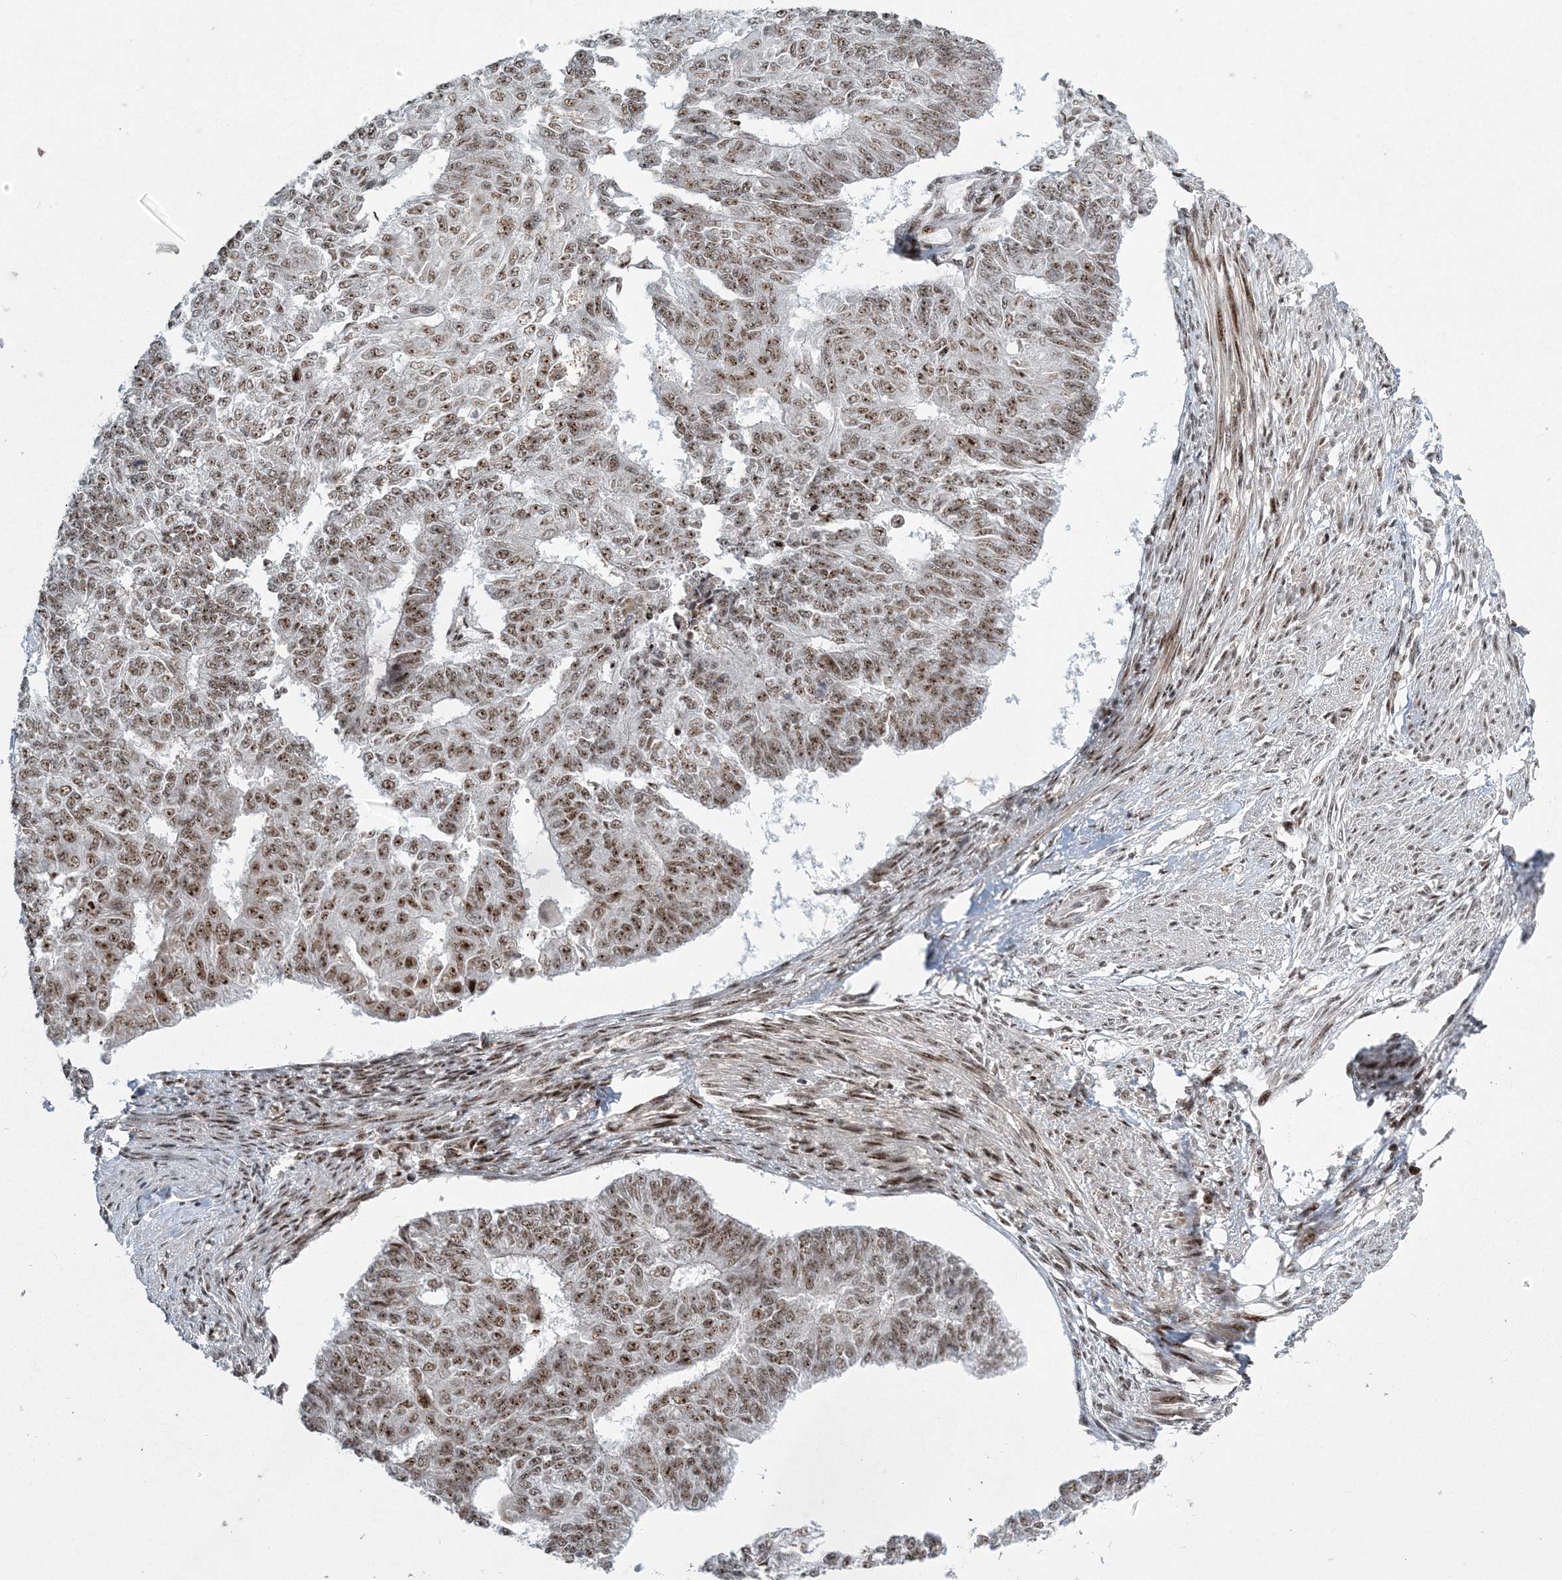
{"staining": {"intensity": "moderate", "quantity": ">75%", "location": "nuclear"}, "tissue": "endometrial cancer", "cell_type": "Tumor cells", "image_type": "cancer", "snomed": [{"axis": "morphology", "description": "Adenocarcinoma, NOS"}, {"axis": "topography", "description": "Endometrium"}], "caption": "Immunohistochemistry of human adenocarcinoma (endometrial) shows medium levels of moderate nuclear expression in about >75% of tumor cells.", "gene": "CWC22", "patient": {"sex": "female", "age": 32}}